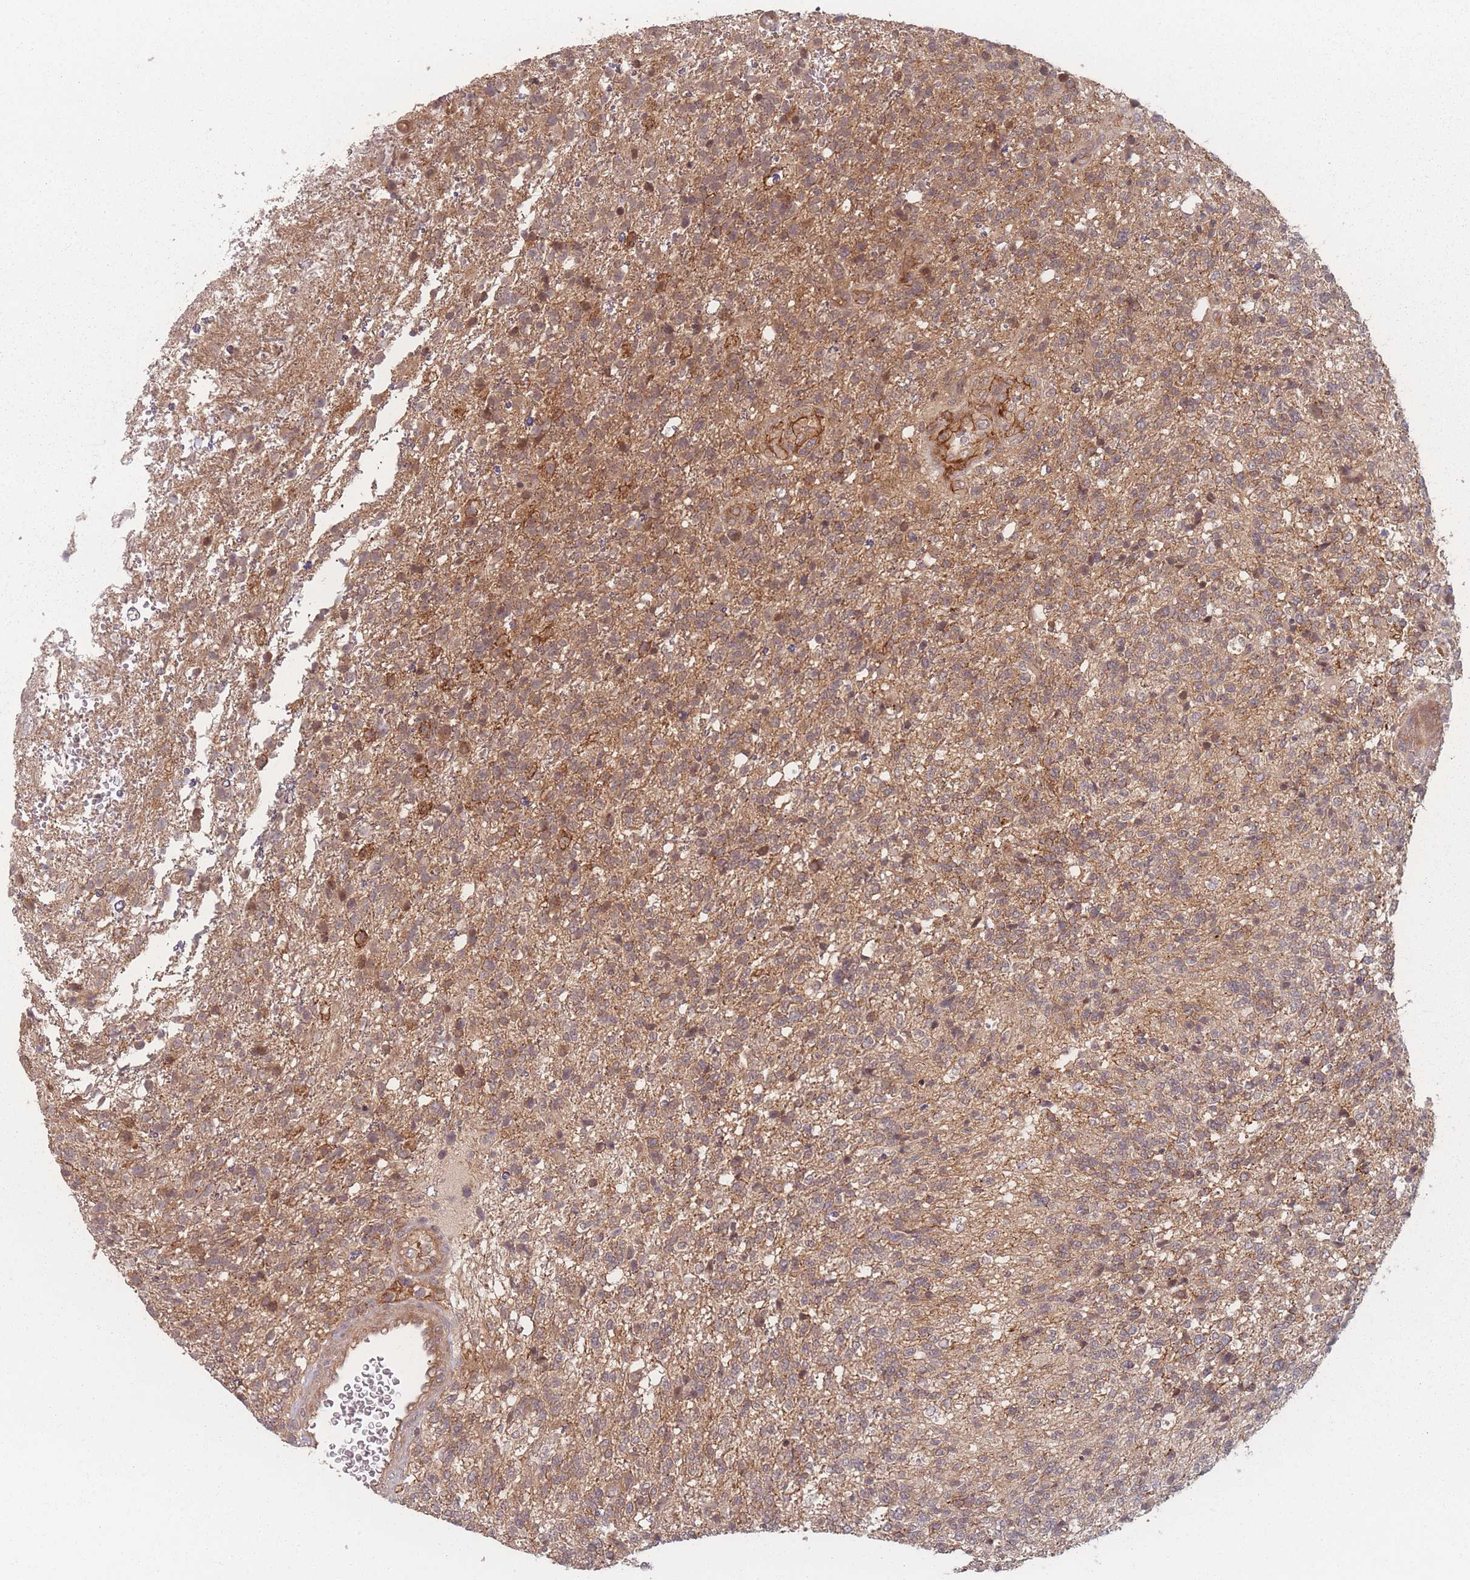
{"staining": {"intensity": "moderate", "quantity": ">75%", "location": "cytoplasmic/membranous"}, "tissue": "glioma", "cell_type": "Tumor cells", "image_type": "cancer", "snomed": [{"axis": "morphology", "description": "Glioma, malignant, High grade"}, {"axis": "topography", "description": "Brain"}], "caption": "An IHC histopathology image of neoplastic tissue is shown. Protein staining in brown highlights moderate cytoplasmic/membranous positivity in glioma within tumor cells. (Brightfield microscopy of DAB IHC at high magnification).", "gene": "HAGH", "patient": {"sex": "male", "age": 56}}